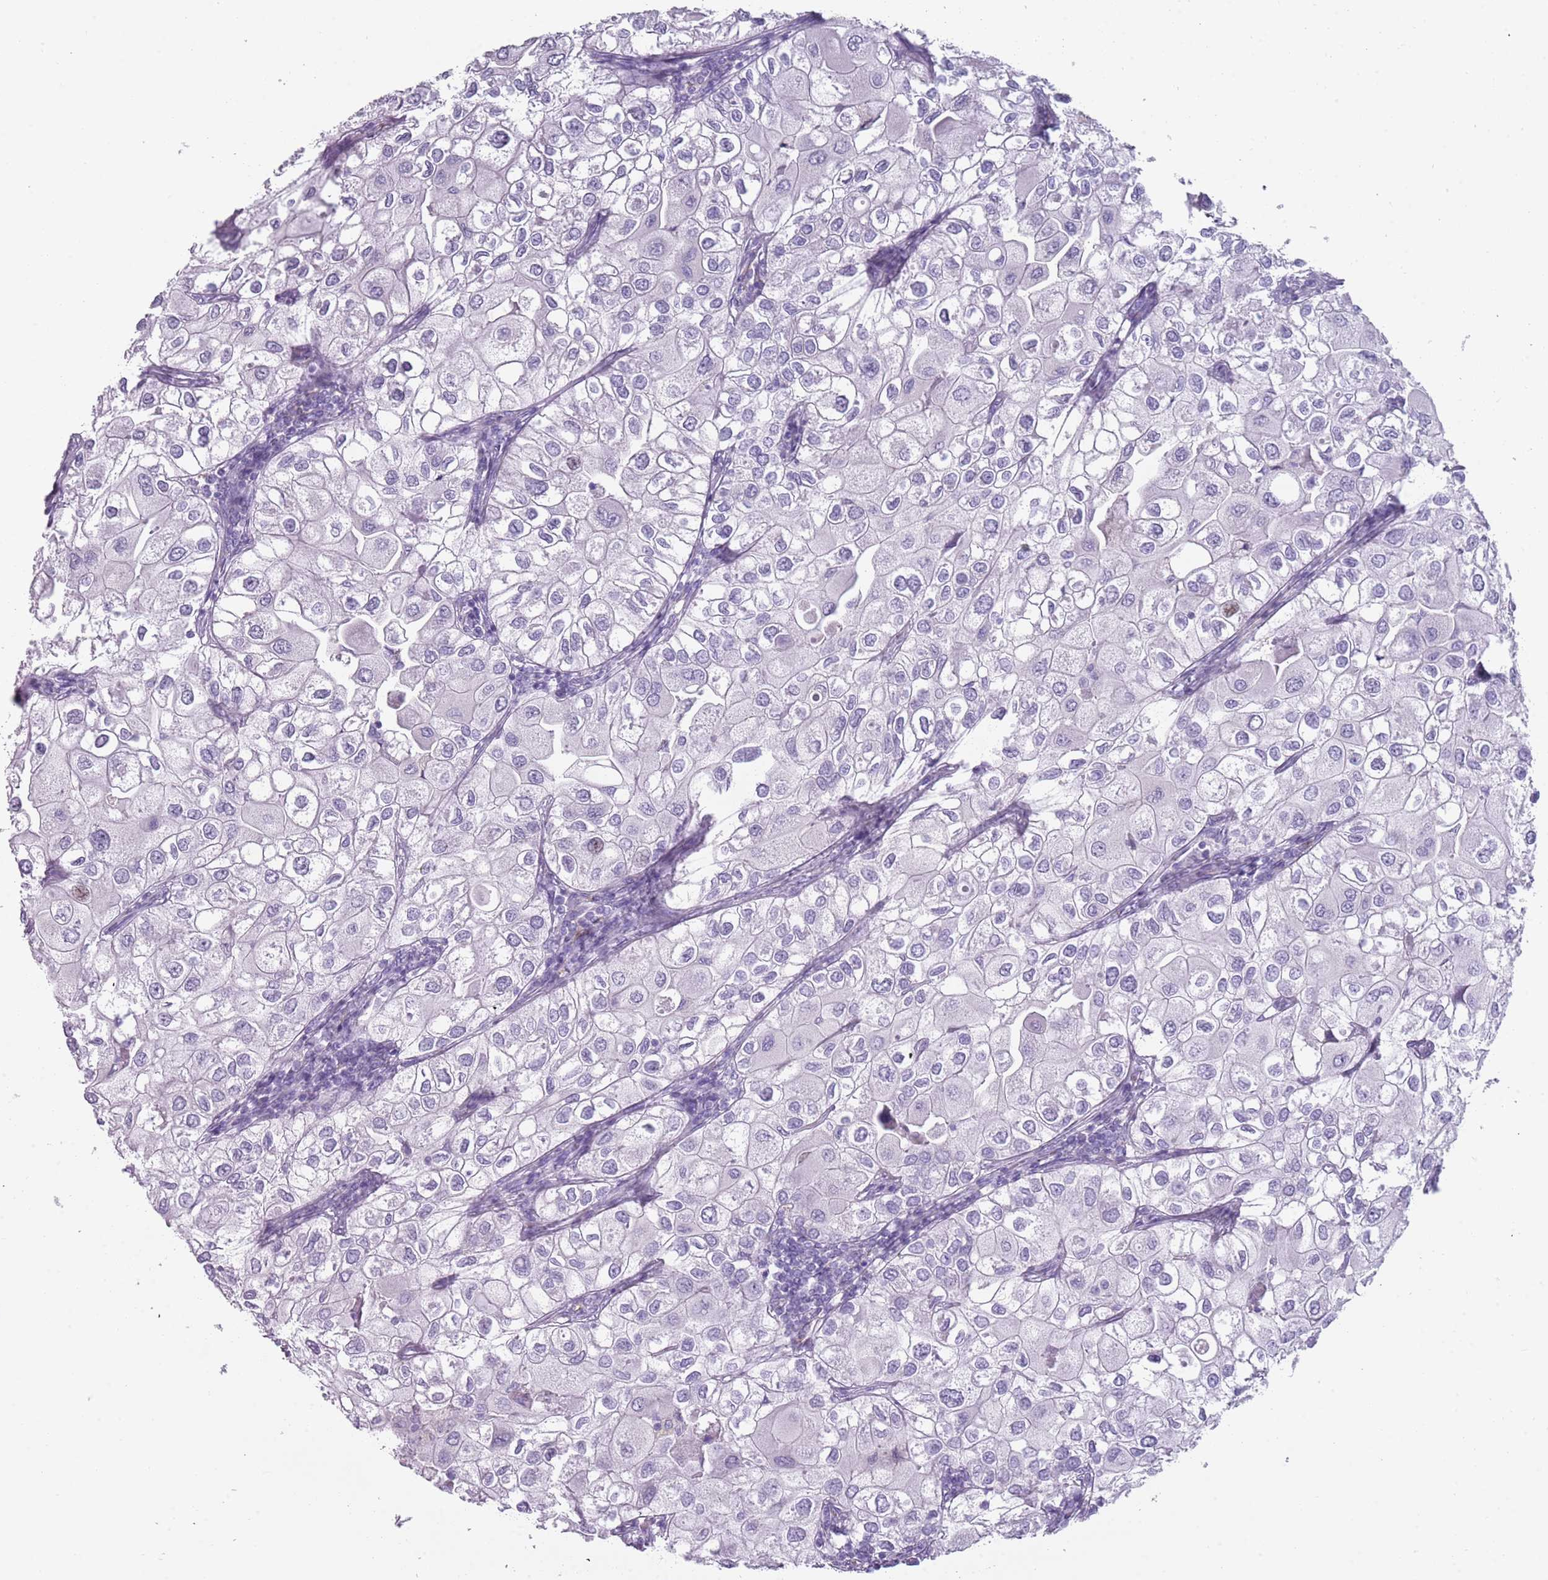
{"staining": {"intensity": "negative", "quantity": "none", "location": "none"}, "tissue": "urothelial cancer", "cell_type": "Tumor cells", "image_type": "cancer", "snomed": [{"axis": "morphology", "description": "Urothelial carcinoma, High grade"}, {"axis": "topography", "description": "Urinary bladder"}], "caption": "Tumor cells are negative for protein expression in human high-grade urothelial carcinoma.", "gene": "COLEC12", "patient": {"sex": "male", "age": 64}}